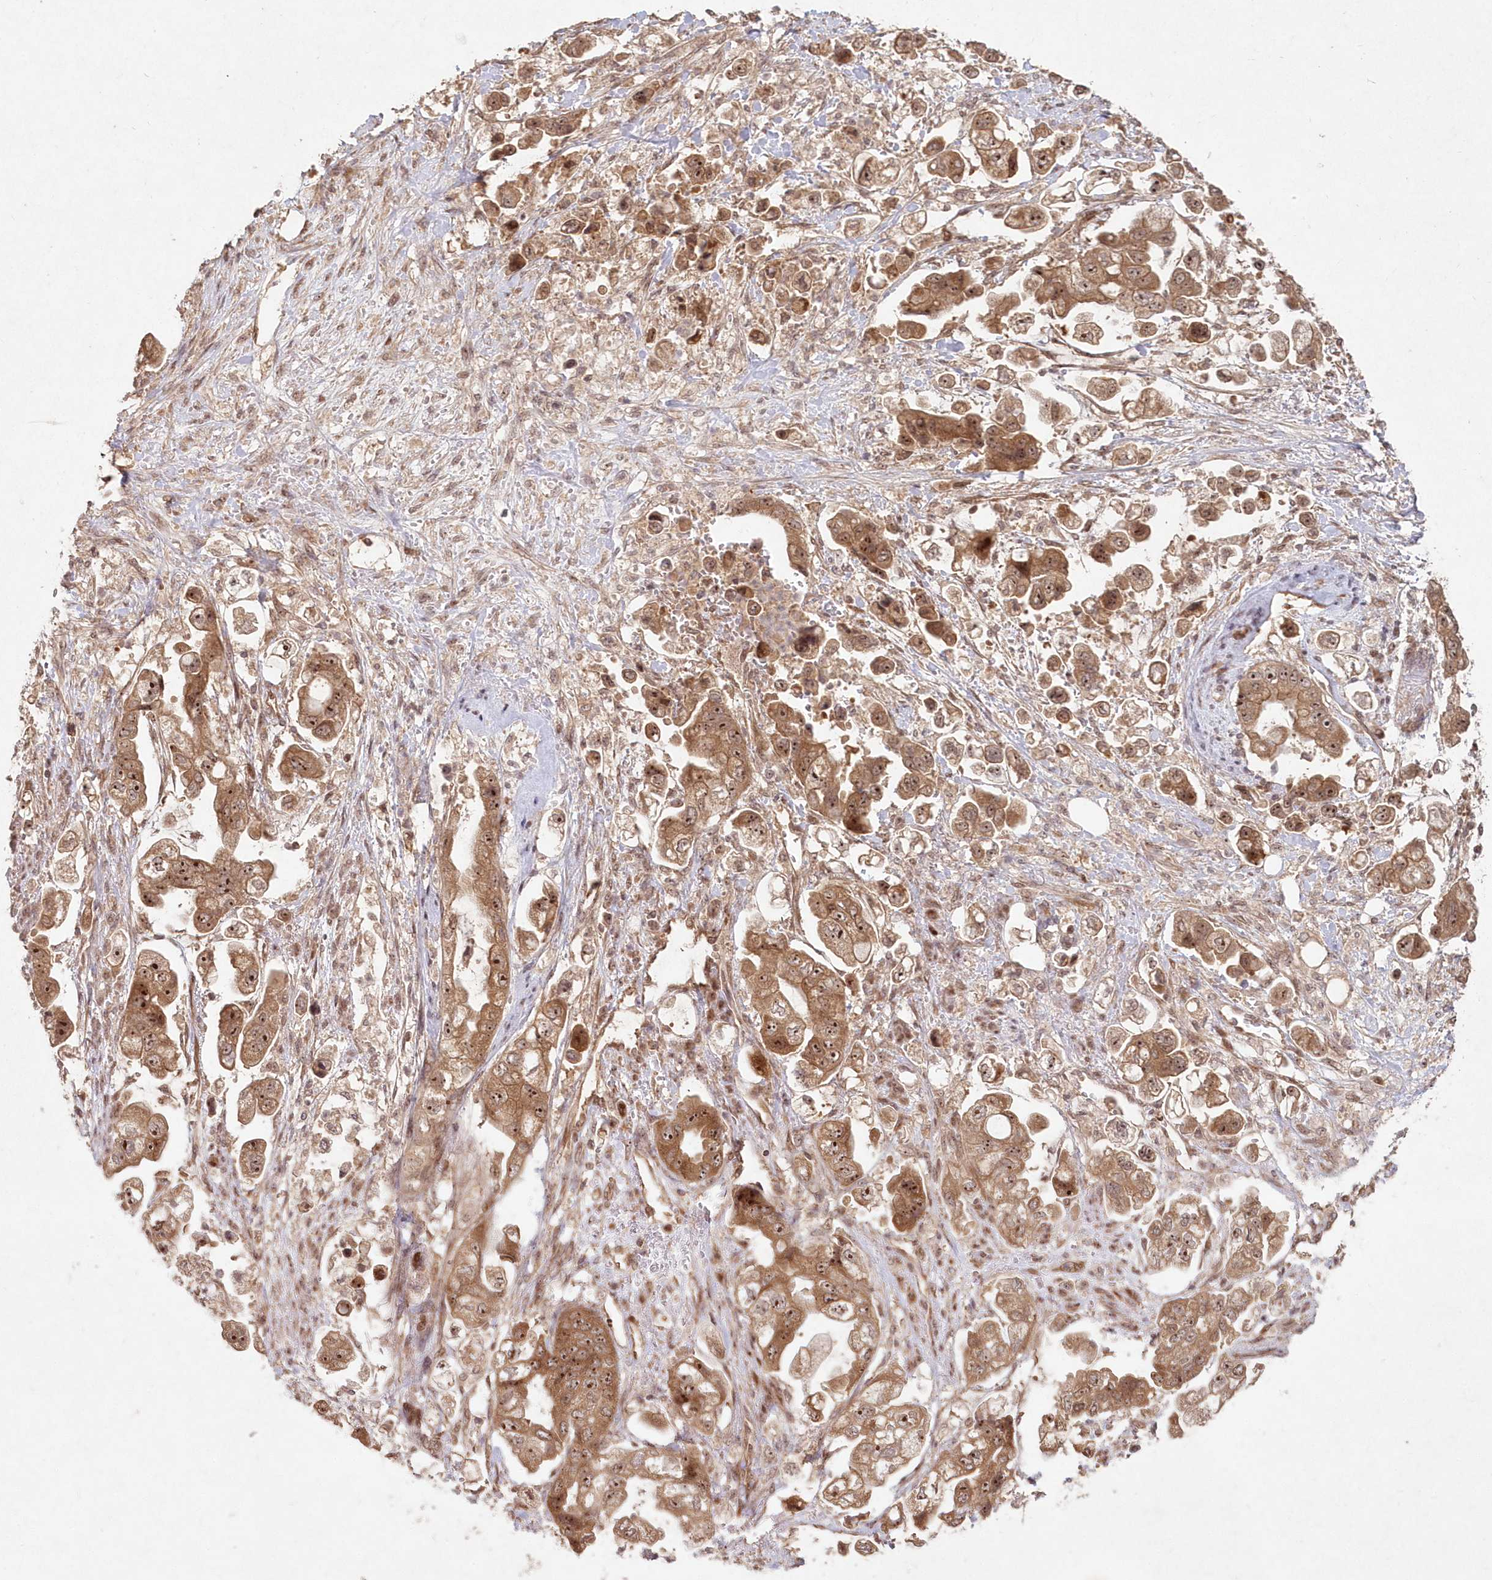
{"staining": {"intensity": "moderate", "quantity": ">75%", "location": "cytoplasmic/membranous,nuclear"}, "tissue": "stomach cancer", "cell_type": "Tumor cells", "image_type": "cancer", "snomed": [{"axis": "morphology", "description": "Adenocarcinoma, NOS"}, {"axis": "topography", "description": "Stomach"}], "caption": "Immunohistochemical staining of stomach cancer (adenocarcinoma) displays medium levels of moderate cytoplasmic/membranous and nuclear staining in about >75% of tumor cells.", "gene": "SERINC1", "patient": {"sex": "male", "age": 62}}